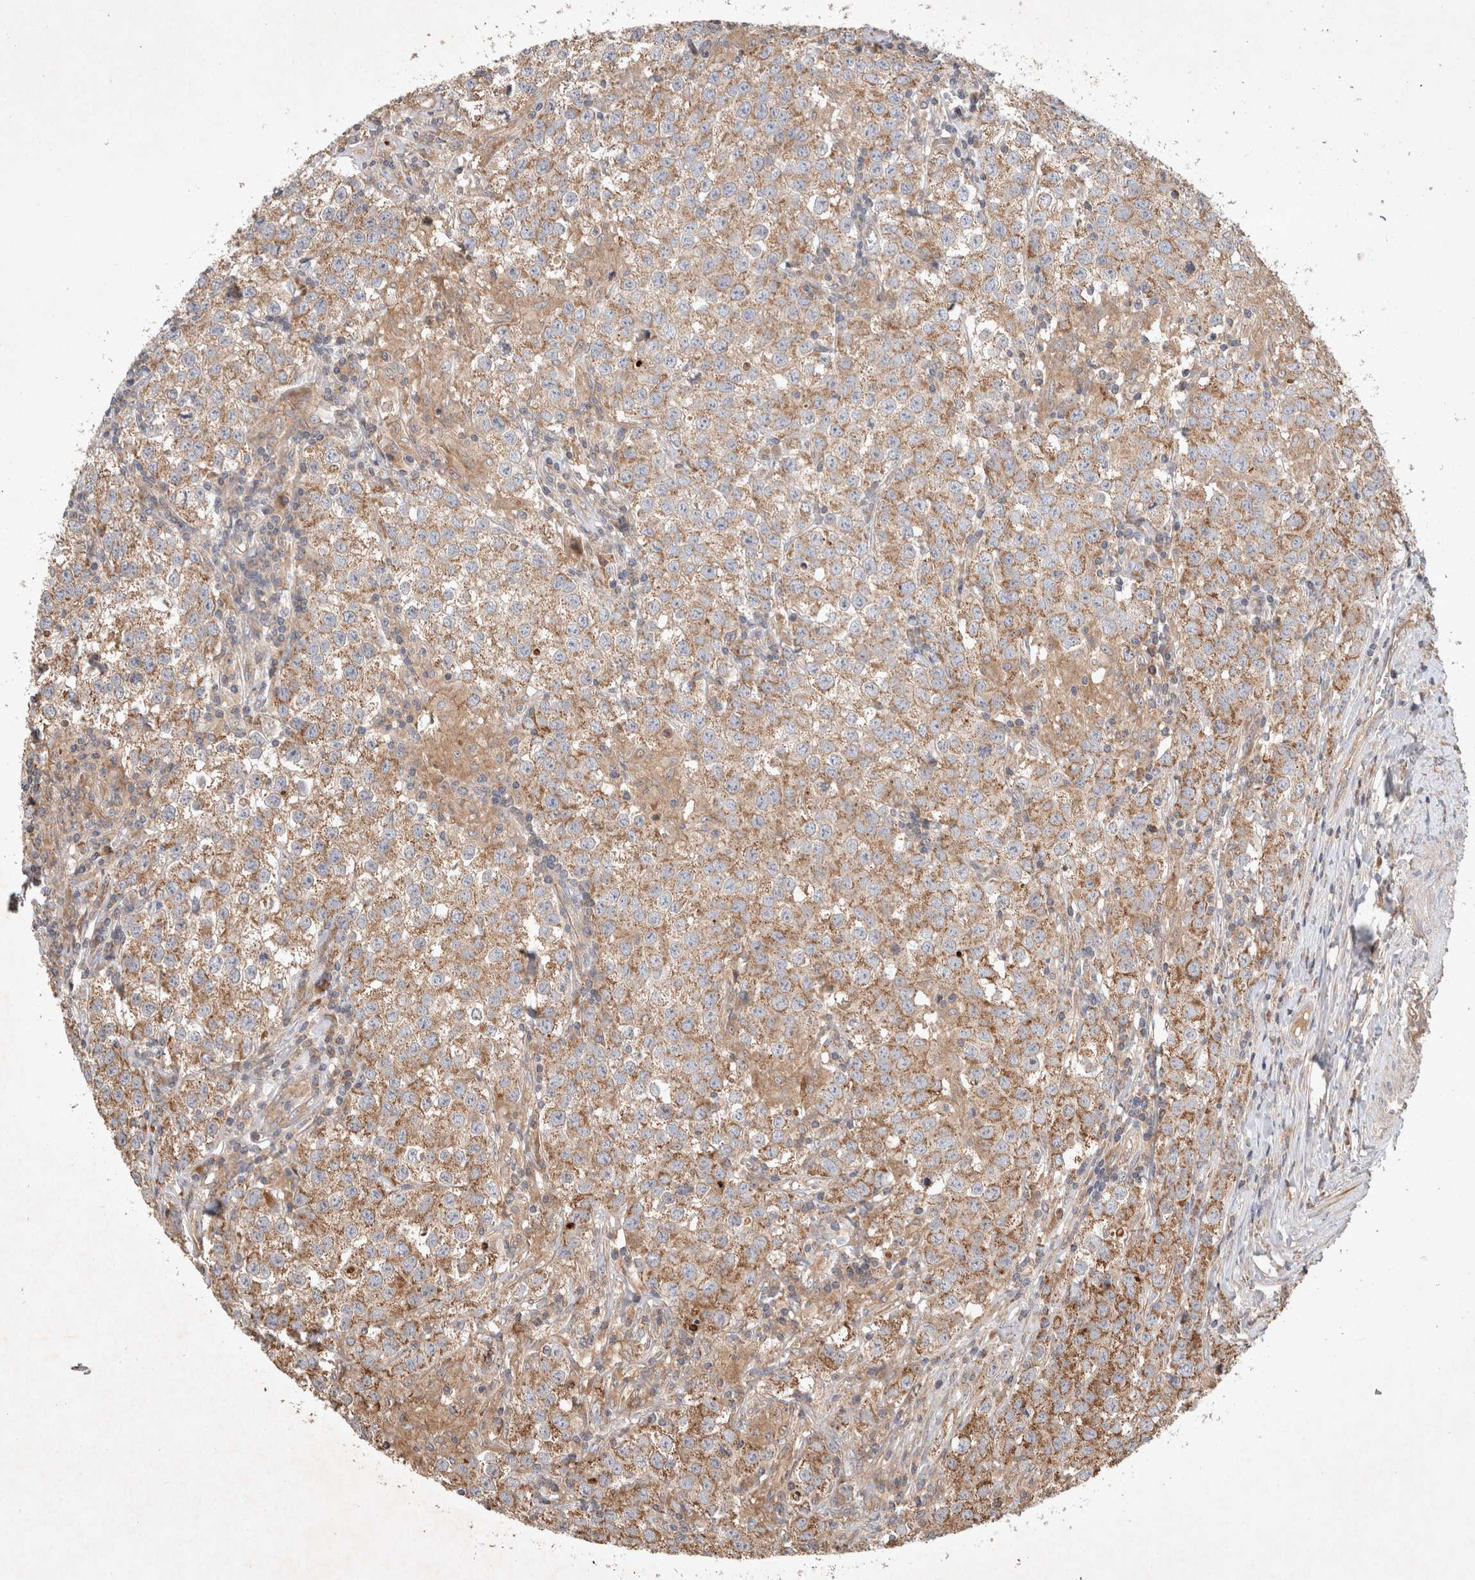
{"staining": {"intensity": "moderate", "quantity": ">75%", "location": "cytoplasmic/membranous"}, "tissue": "testis cancer", "cell_type": "Tumor cells", "image_type": "cancer", "snomed": [{"axis": "morphology", "description": "Seminoma, NOS"}, {"axis": "morphology", "description": "Carcinoma, Embryonal, NOS"}, {"axis": "topography", "description": "Testis"}], "caption": "The image shows immunohistochemical staining of embryonal carcinoma (testis). There is moderate cytoplasmic/membranous staining is identified in approximately >75% of tumor cells.", "gene": "SERAC1", "patient": {"sex": "male", "age": 43}}